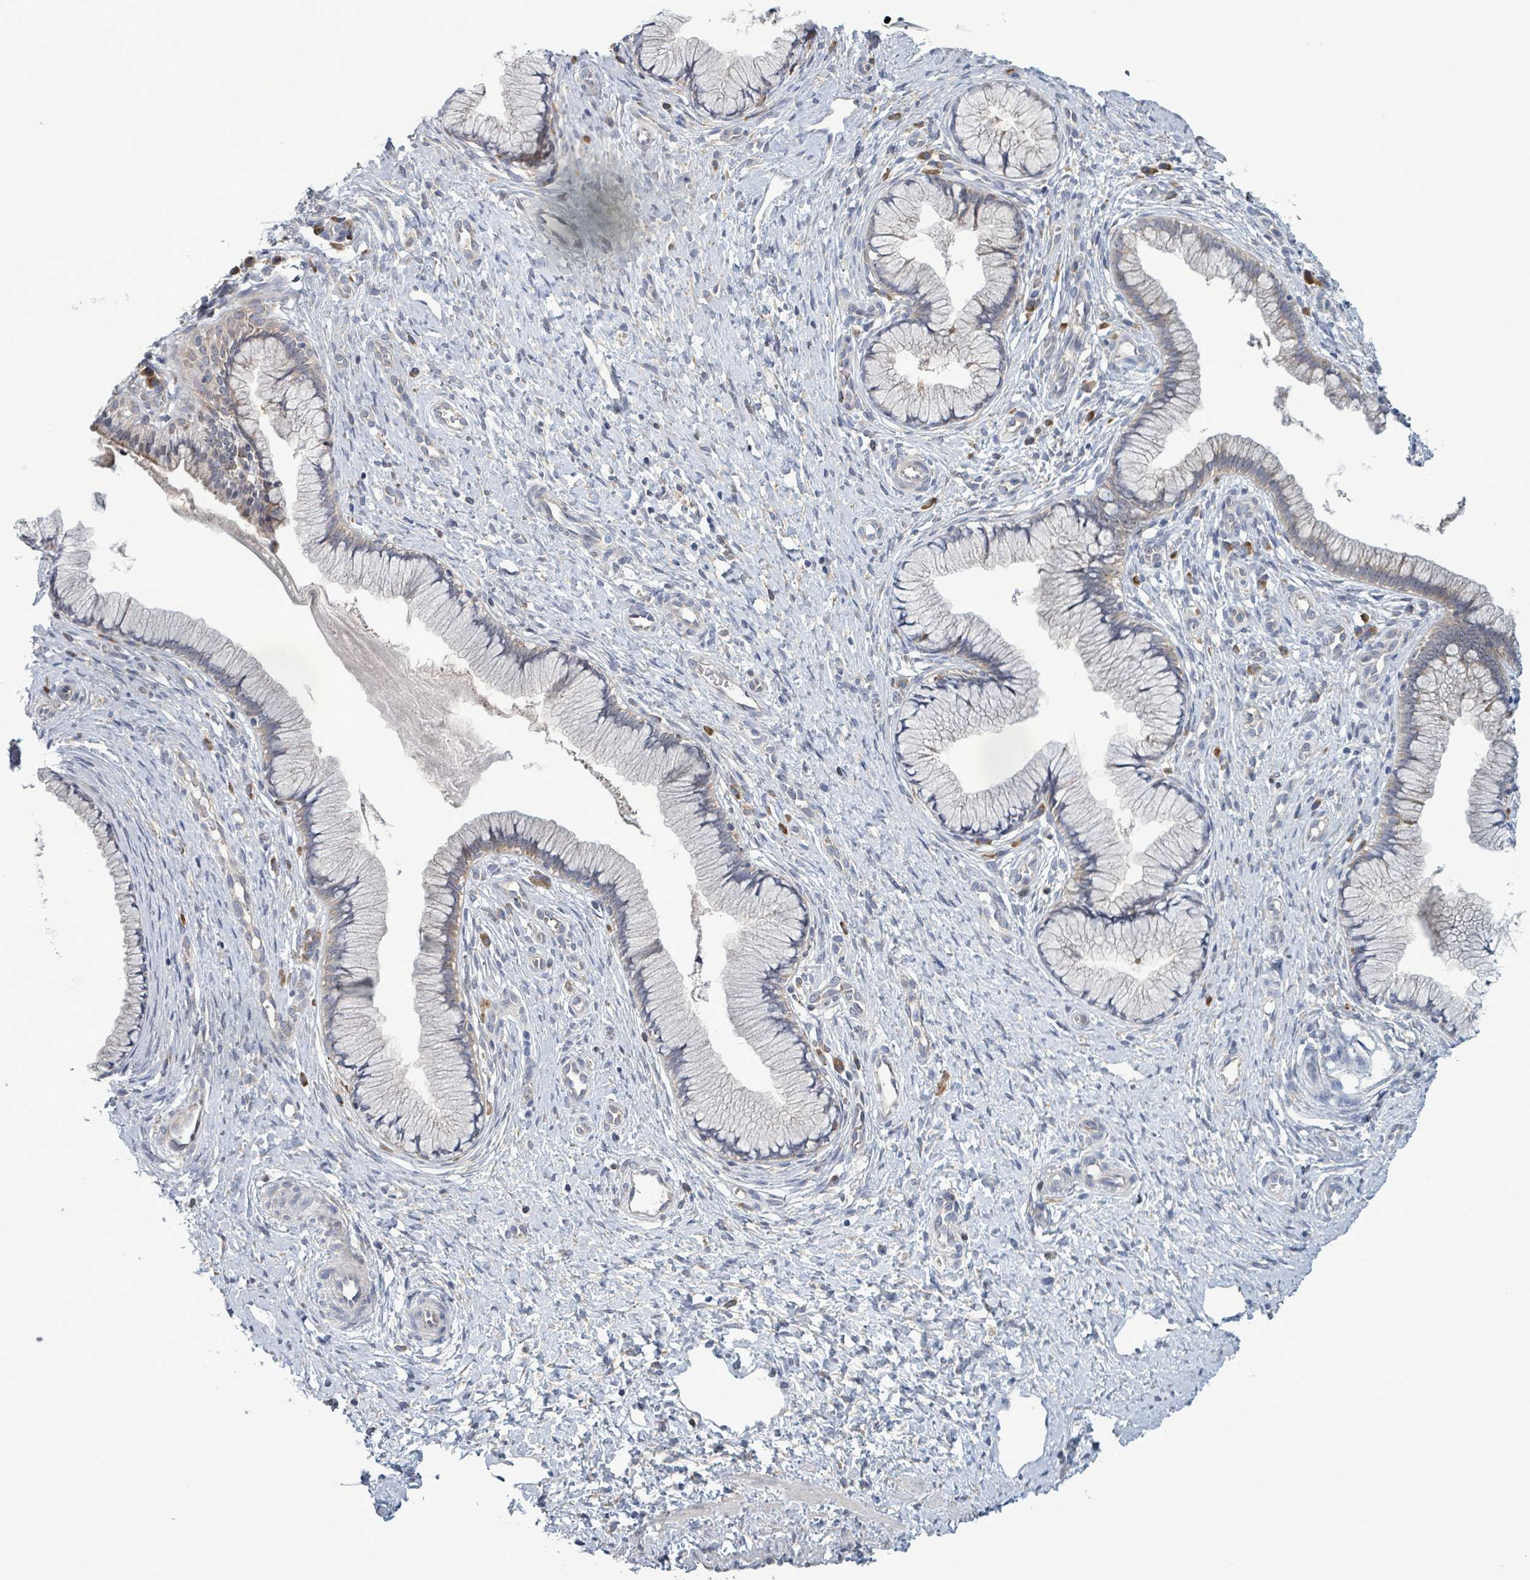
{"staining": {"intensity": "moderate", "quantity": "25%-75%", "location": "cytoplasmic/membranous"}, "tissue": "cervix", "cell_type": "Glandular cells", "image_type": "normal", "snomed": [{"axis": "morphology", "description": "Normal tissue, NOS"}, {"axis": "topography", "description": "Cervix"}], "caption": "About 25%-75% of glandular cells in benign human cervix exhibit moderate cytoplasmic/membranous protein positivity as visualized by brown immunohistochemical staining.", "gene": "ATP13A1", "patient": {"sex": "female", "age": 36}}